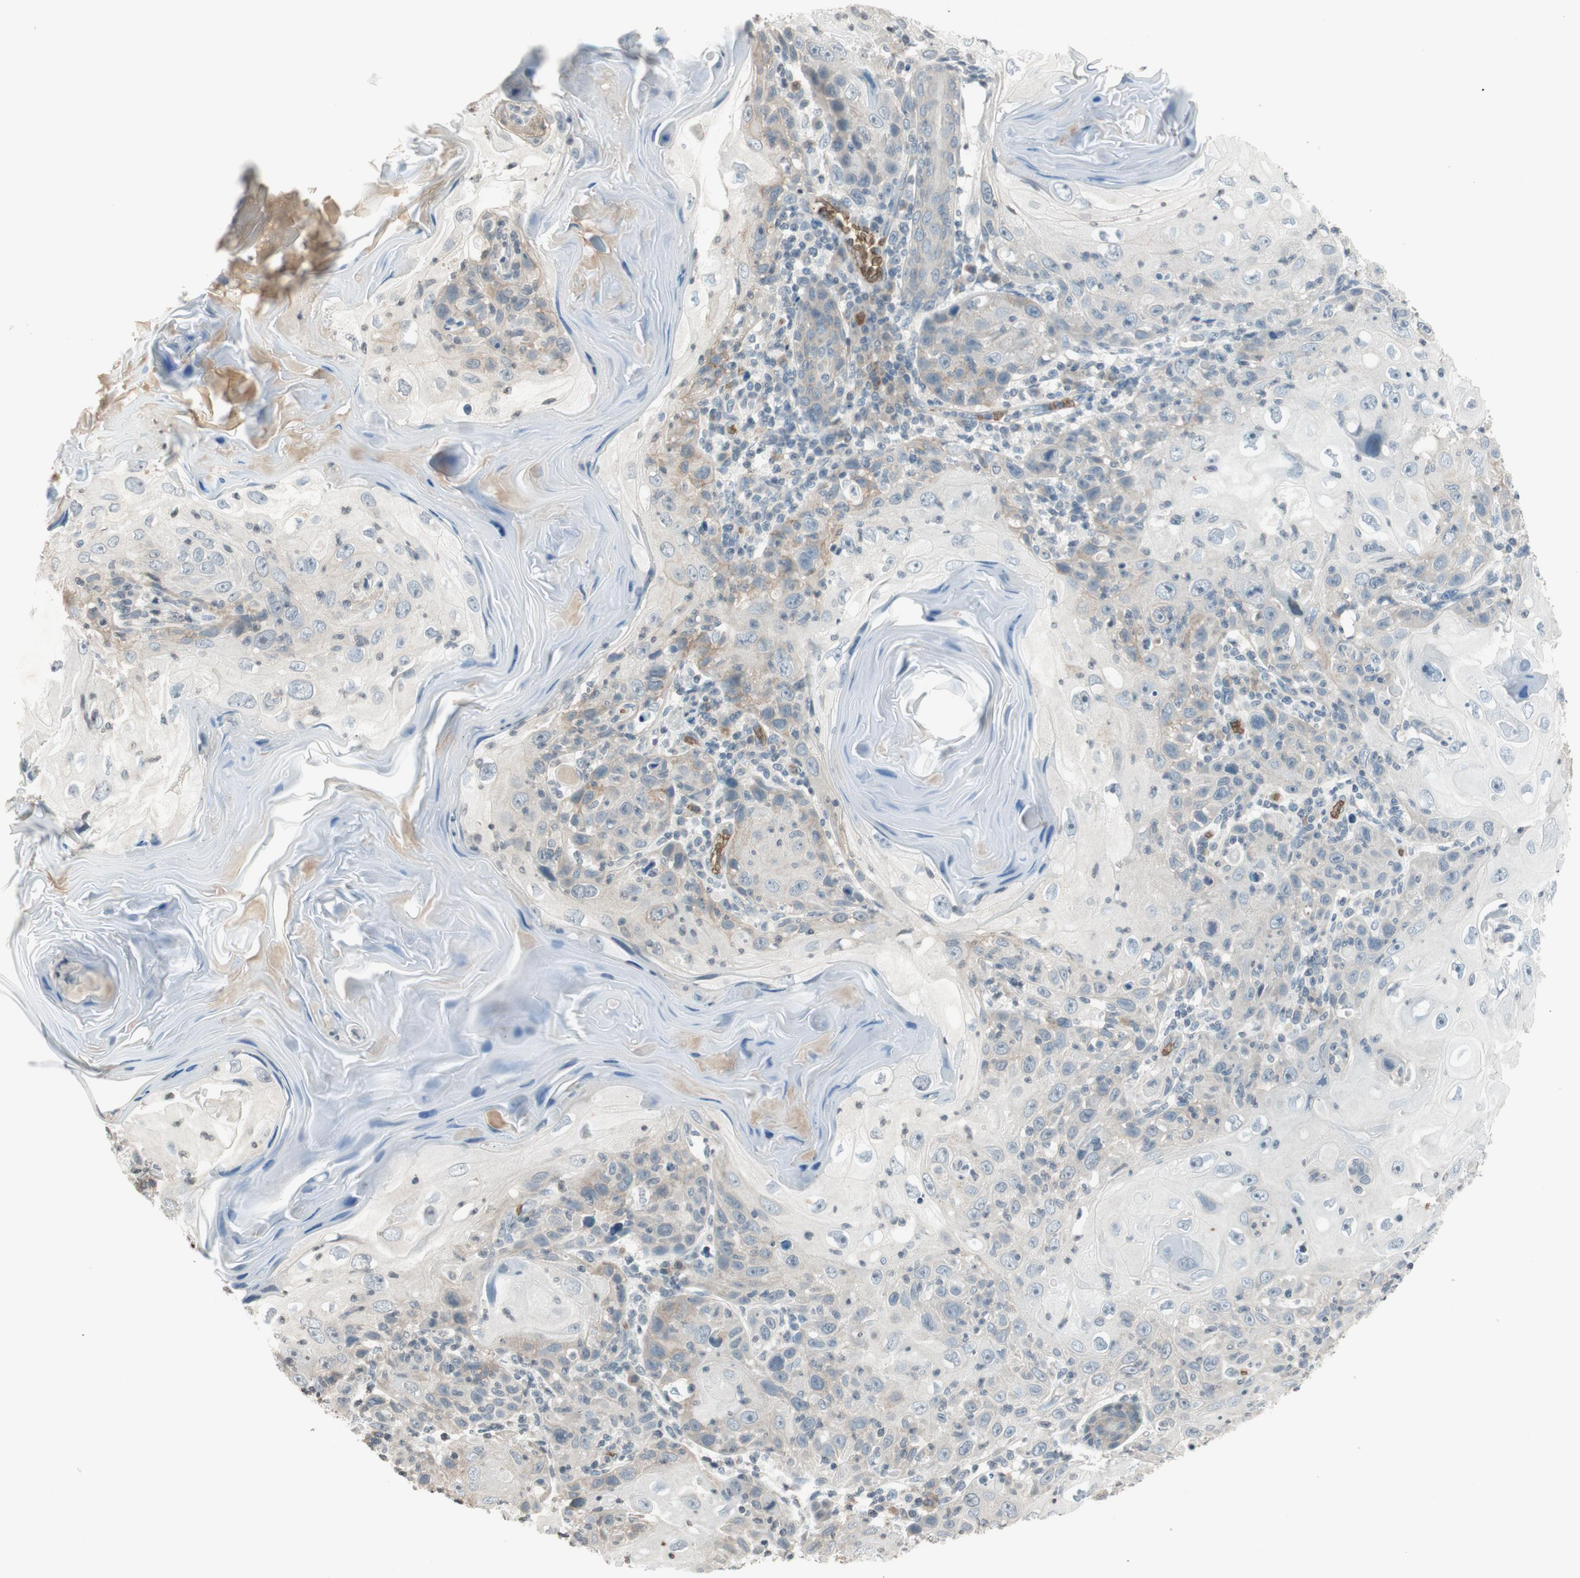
{"staining": {"intensity": "weak", "quantity": "25%-75%", "location": "cytoplasmic/membranous"}, "tissue": "skin cancer", "cell_type": "Tumor cells", "image_type": "cancer", "snomed": [{"axis": "morphology", "description": "Squamous cell carcinoma, NOS"}, {"axis": "topography", "description": "Skin"}], "caption": "Skin cancer was stained to show a protein in brown. There is low levels of weak cytoplasmic/membranous positivity in about 25%-75% of tumor cells.", "gene": "GYPC", "patient": {"sex": "female", "age": 88}}